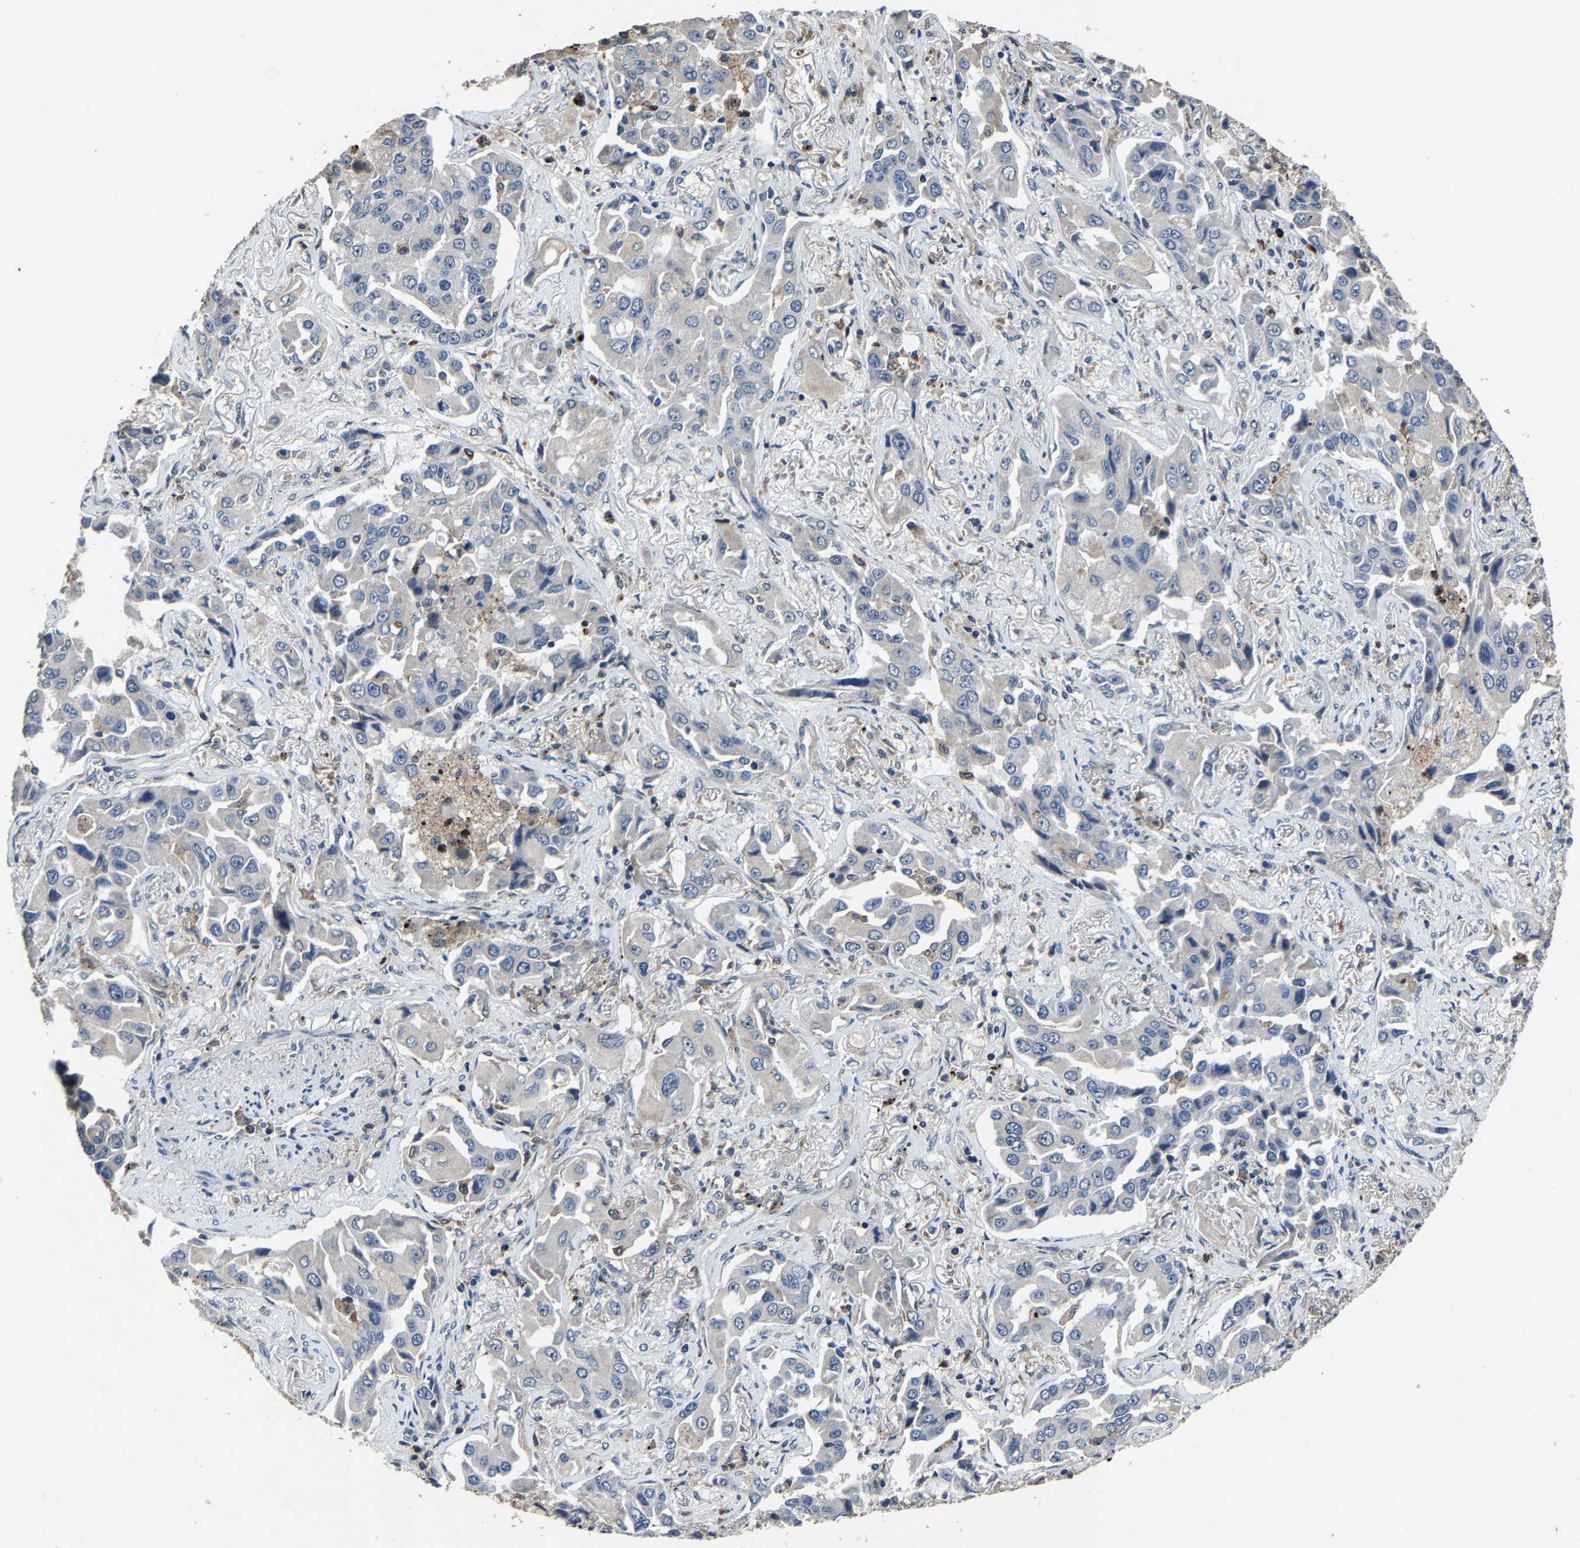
{"staining": {"intensity": "negative", "quantity": "none", "location": "none"}, "tissue": "lung cancer", "cell_type": "Tumor cells", "image_type": "cancer", "snomed": [{"axis": "morphology", "description": "Adenocarcinoma, NOS"}, {"axis": "topography", "description": "Lung"}], "caption": "High magnification brightfield microscopy of lung adenocarcinoma stained with DAB (3,3'-diaminobenzidine) (brown) and counterstained with hematoxylin (blue): tumor cells show no significant positivity.", "gene": "PCNX2", "patient": {"sex": "female", "age": 65}}